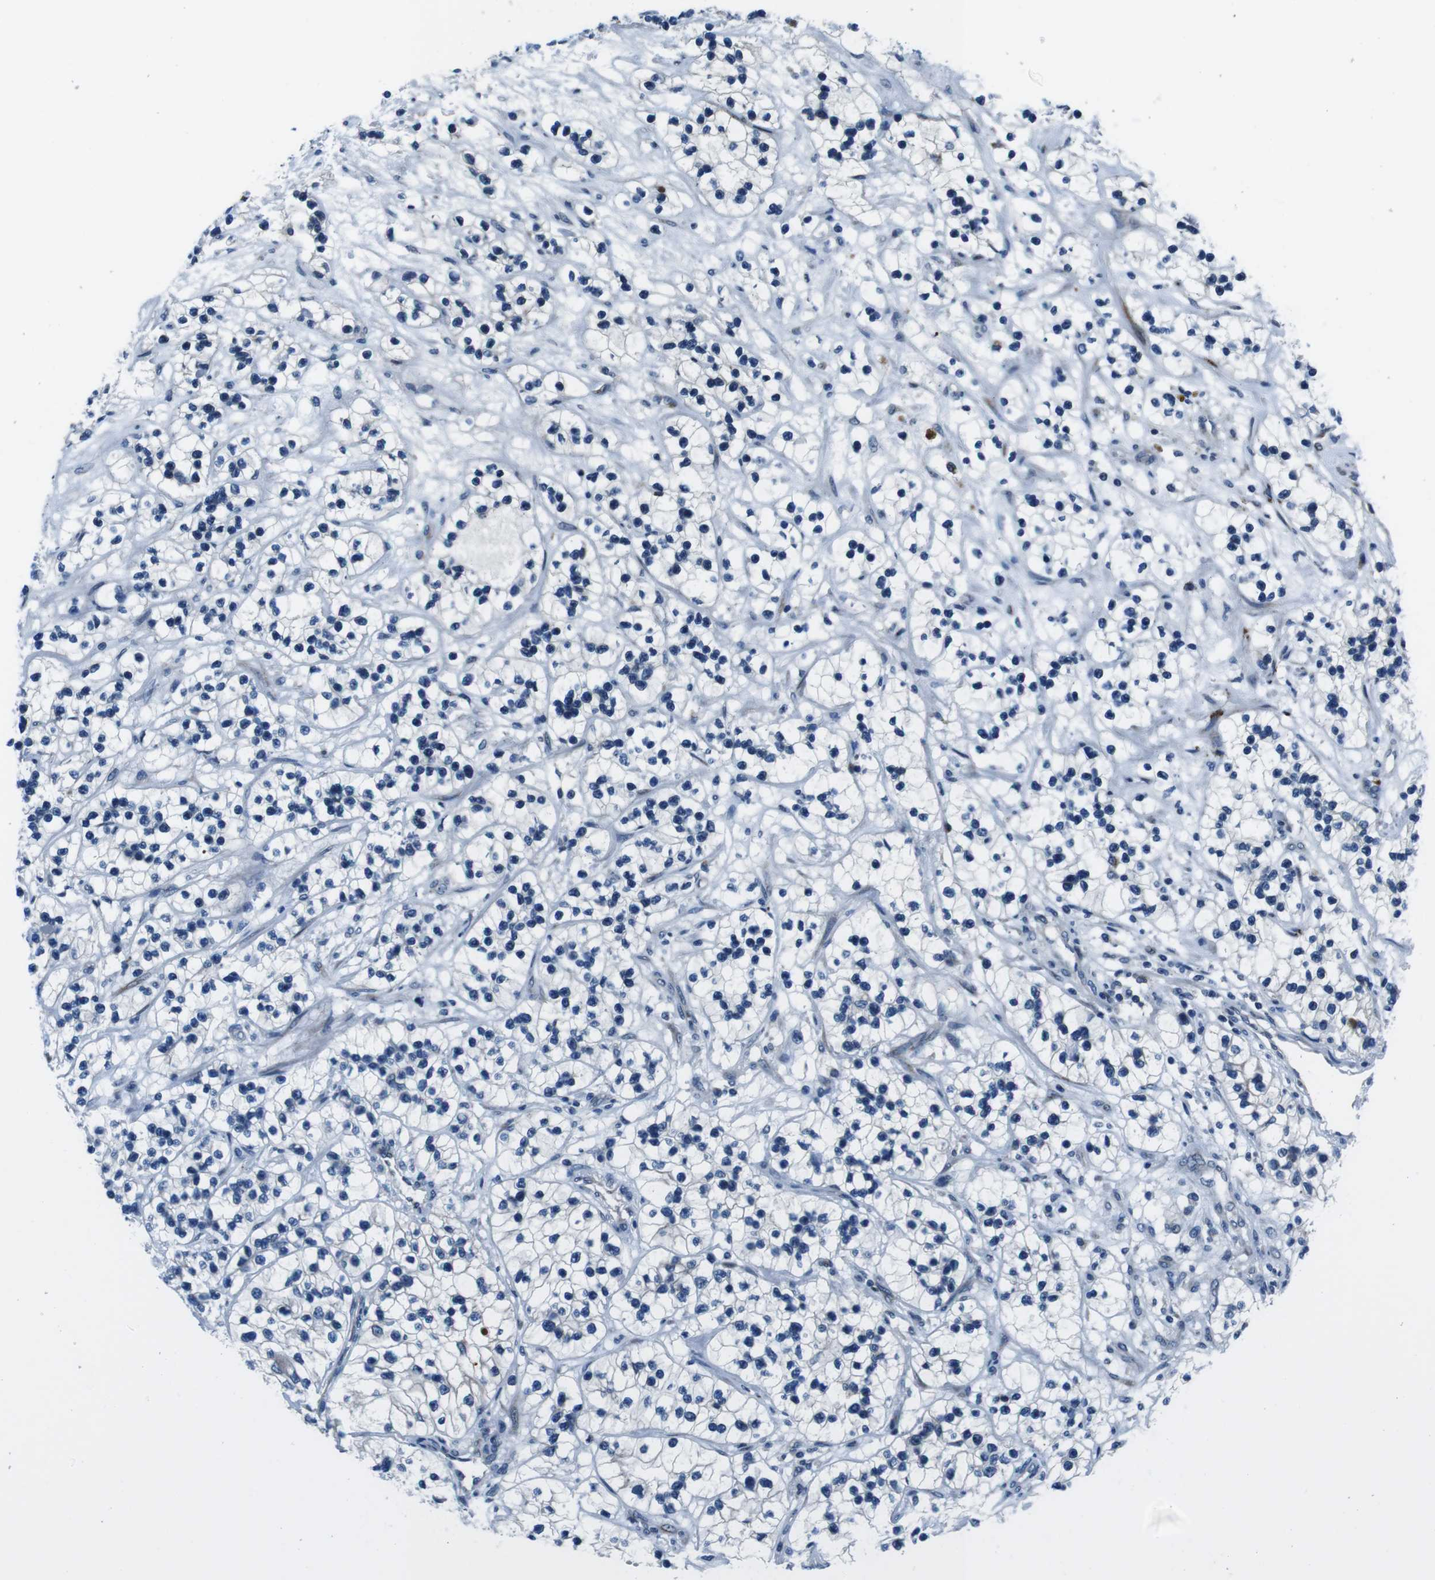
{"staining": {"intensity": "negative", "quantity": "none", "location": "none"}, "tissue": "renal cancer", "cell_type": "Tumor cells", "image_type": "cancer", "snomed": [{"axis": "morphology", "description": "Adenocarcinoma, NOS"}, {"axis": "topography", "description": "Kidney"}], "caption": "An IHC micrograph of renal cancer is shown. There is no staining in tumor cells of renal cancer.", "gene": "NUCB2", "patient": {"sex": "female", "age": 57}}